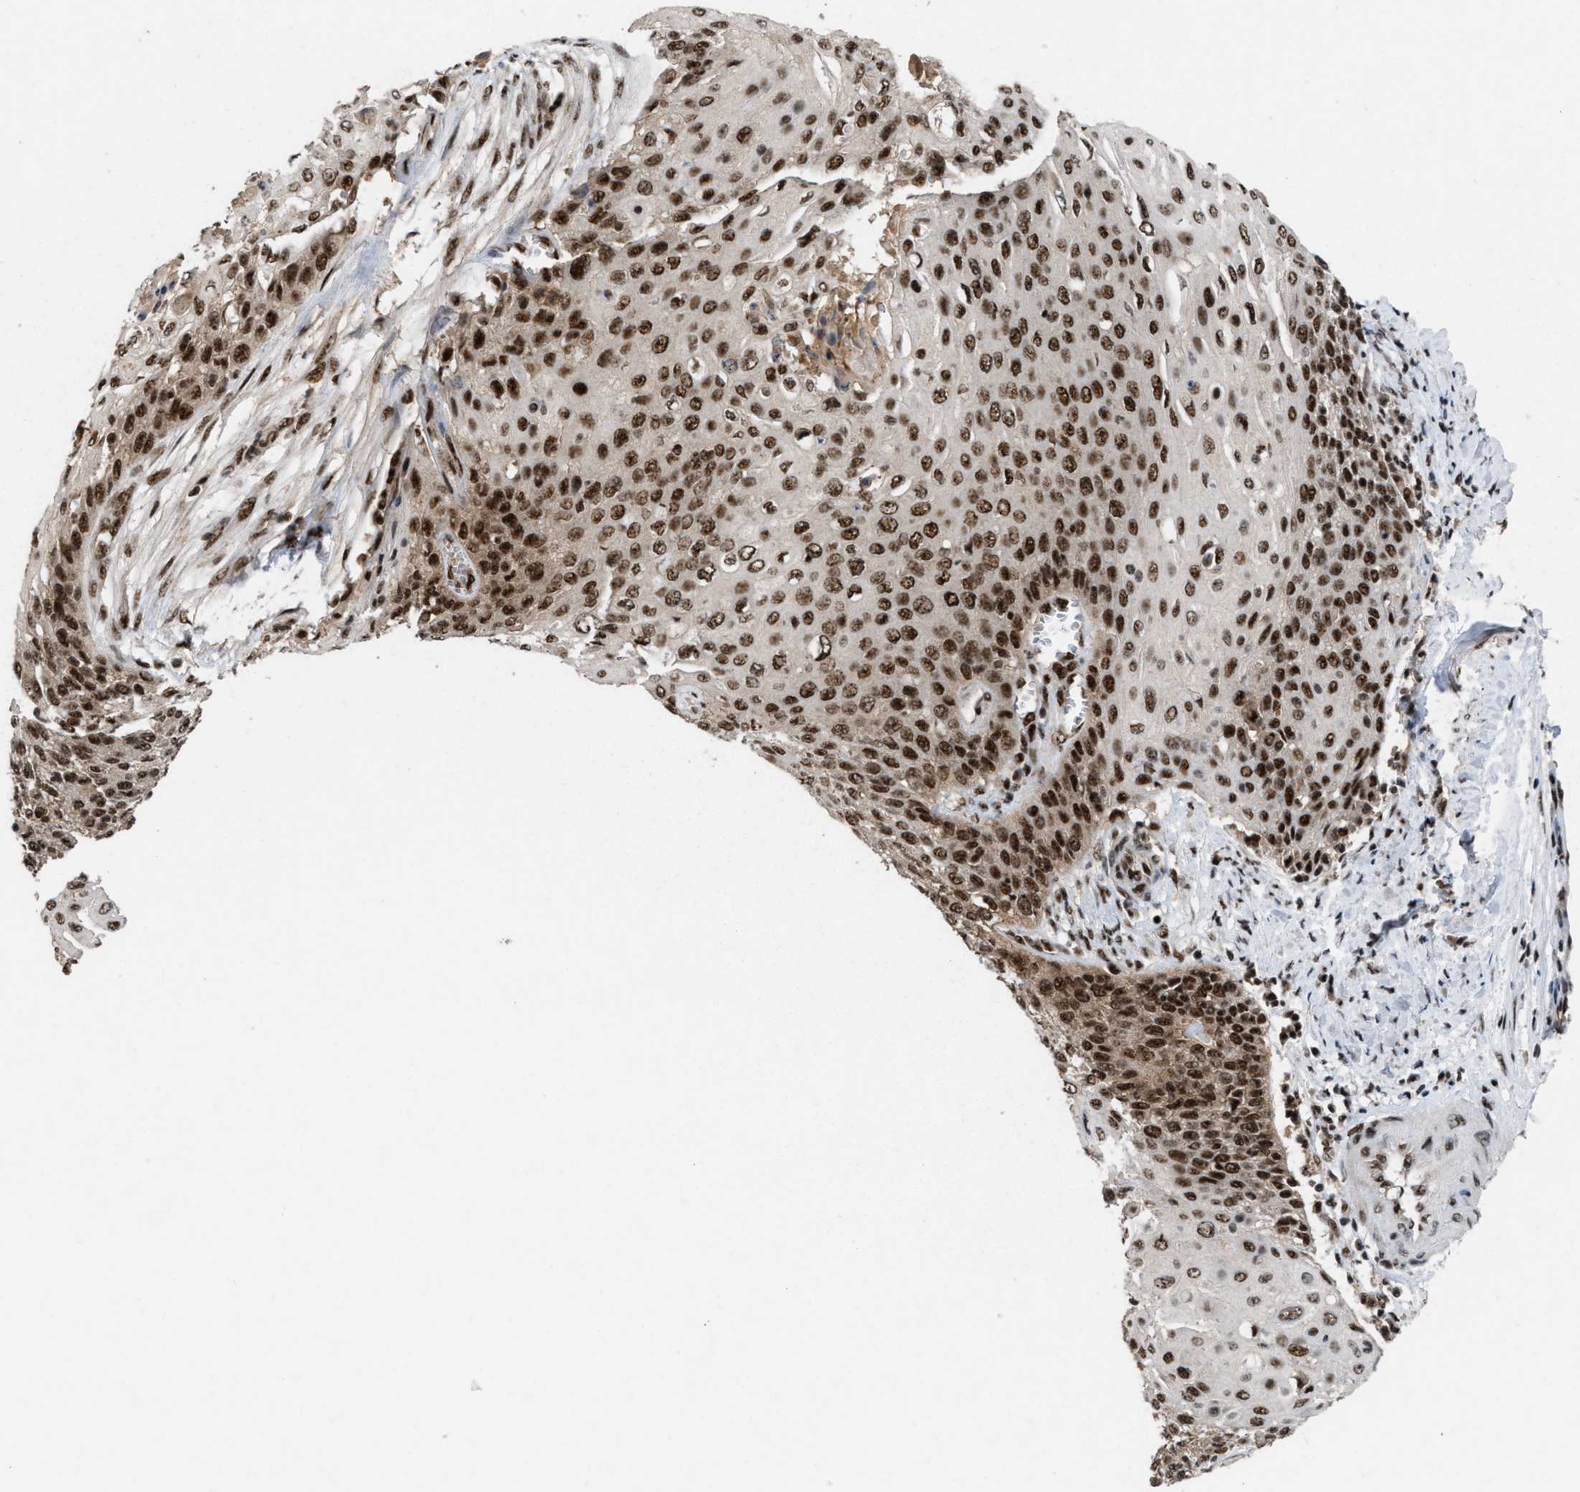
{"staining": {"intensity": "strong", "quantity": ">75%", "location": "nuclear"}, "tissue": "cervical cancer", "cell_type": "Tumor cells", "image_type": "cancer", "snomed": [{"axis": "morphology", "description": "Squamous cell carcinoma, NOS"}, {"axis": "topography", "description": "Cervix"}], "caption": "A high-resolution photomicrograph shows immunohistochemistry staining of squamous cell carcinoma (cervical), which demonstrates strong nuclear staining in approximately >75% of tumor cells.", "gene": "PRPF4", "patient": {"sex": "female", "age": 39}}